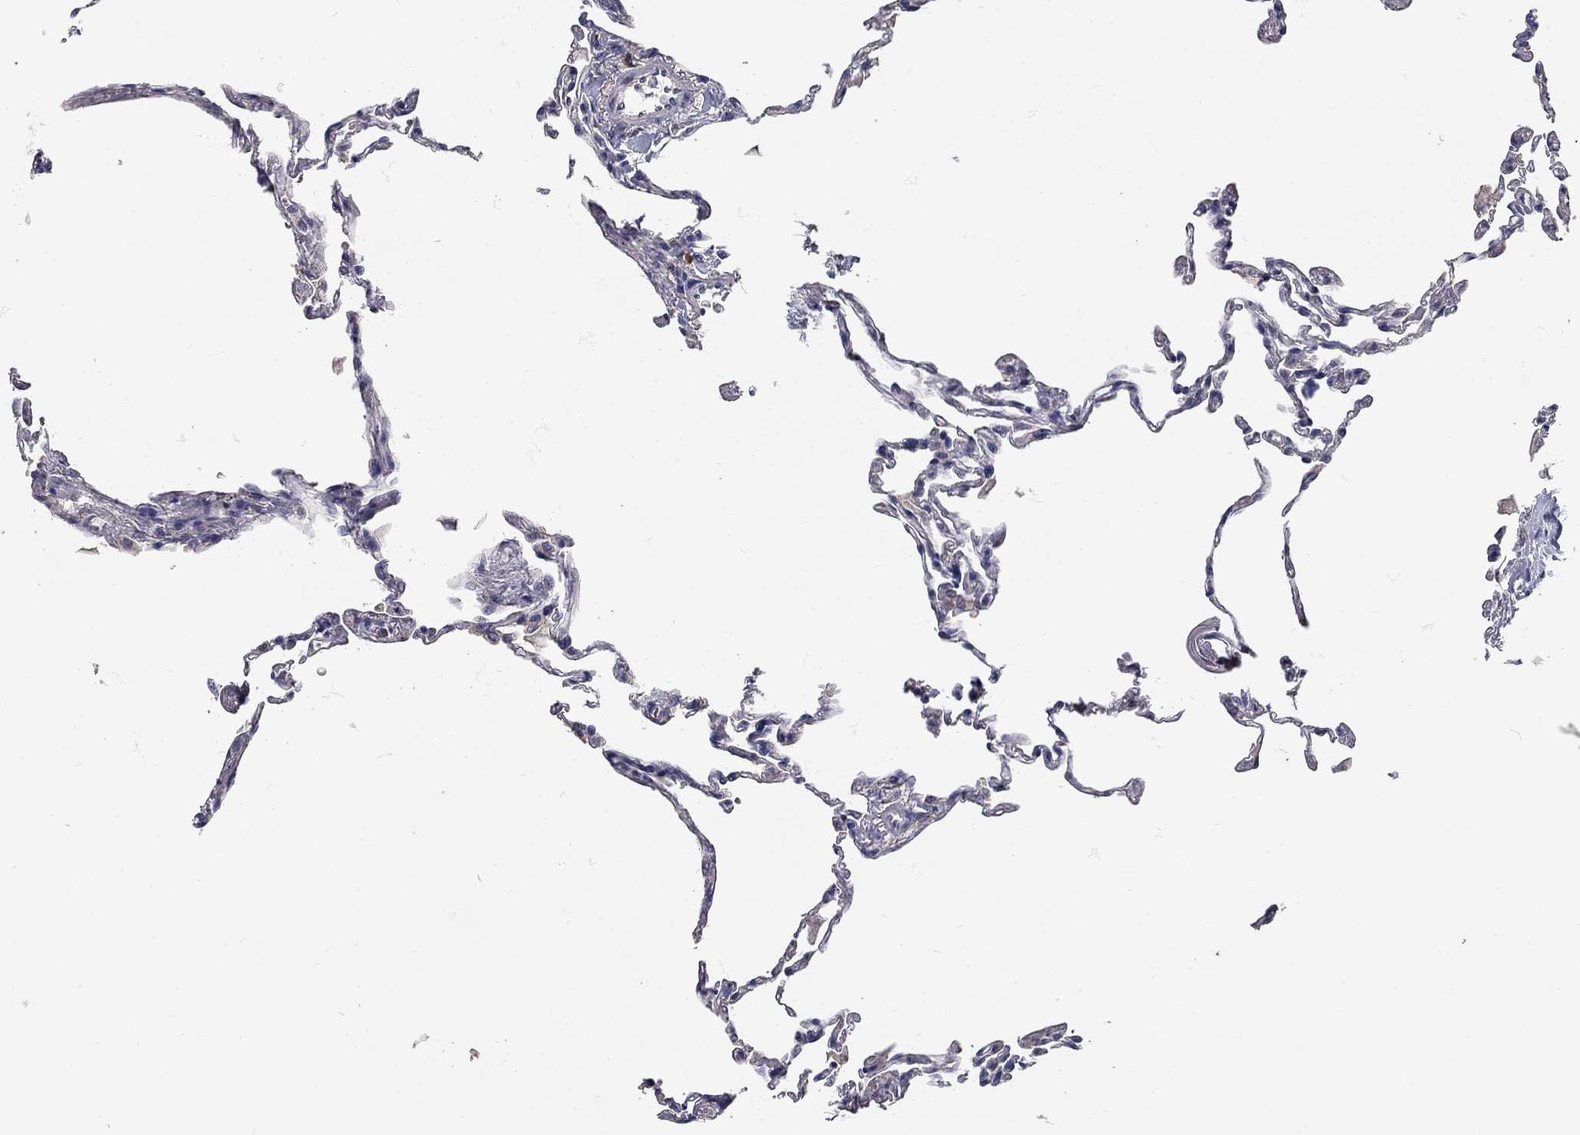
{"staining": {"intensity": "negative", "quantity": "none", "location": "none"}, "tissue": "lung", "cell_type": "Alveolar cells", "image_type": "normal", "snomed": [{"axis": "morphology", "description": "Normal tissue, NOS"}, {"axis": "topography", "description": "Lung"}], "caption": "Immunohistochemistry photomicrograph of unremarkable lung stained for a protein (brown), which displays no positivity in alveolar cells.", "gene": "XAGE2", "patient": {"sex": "female", "age": 57}}